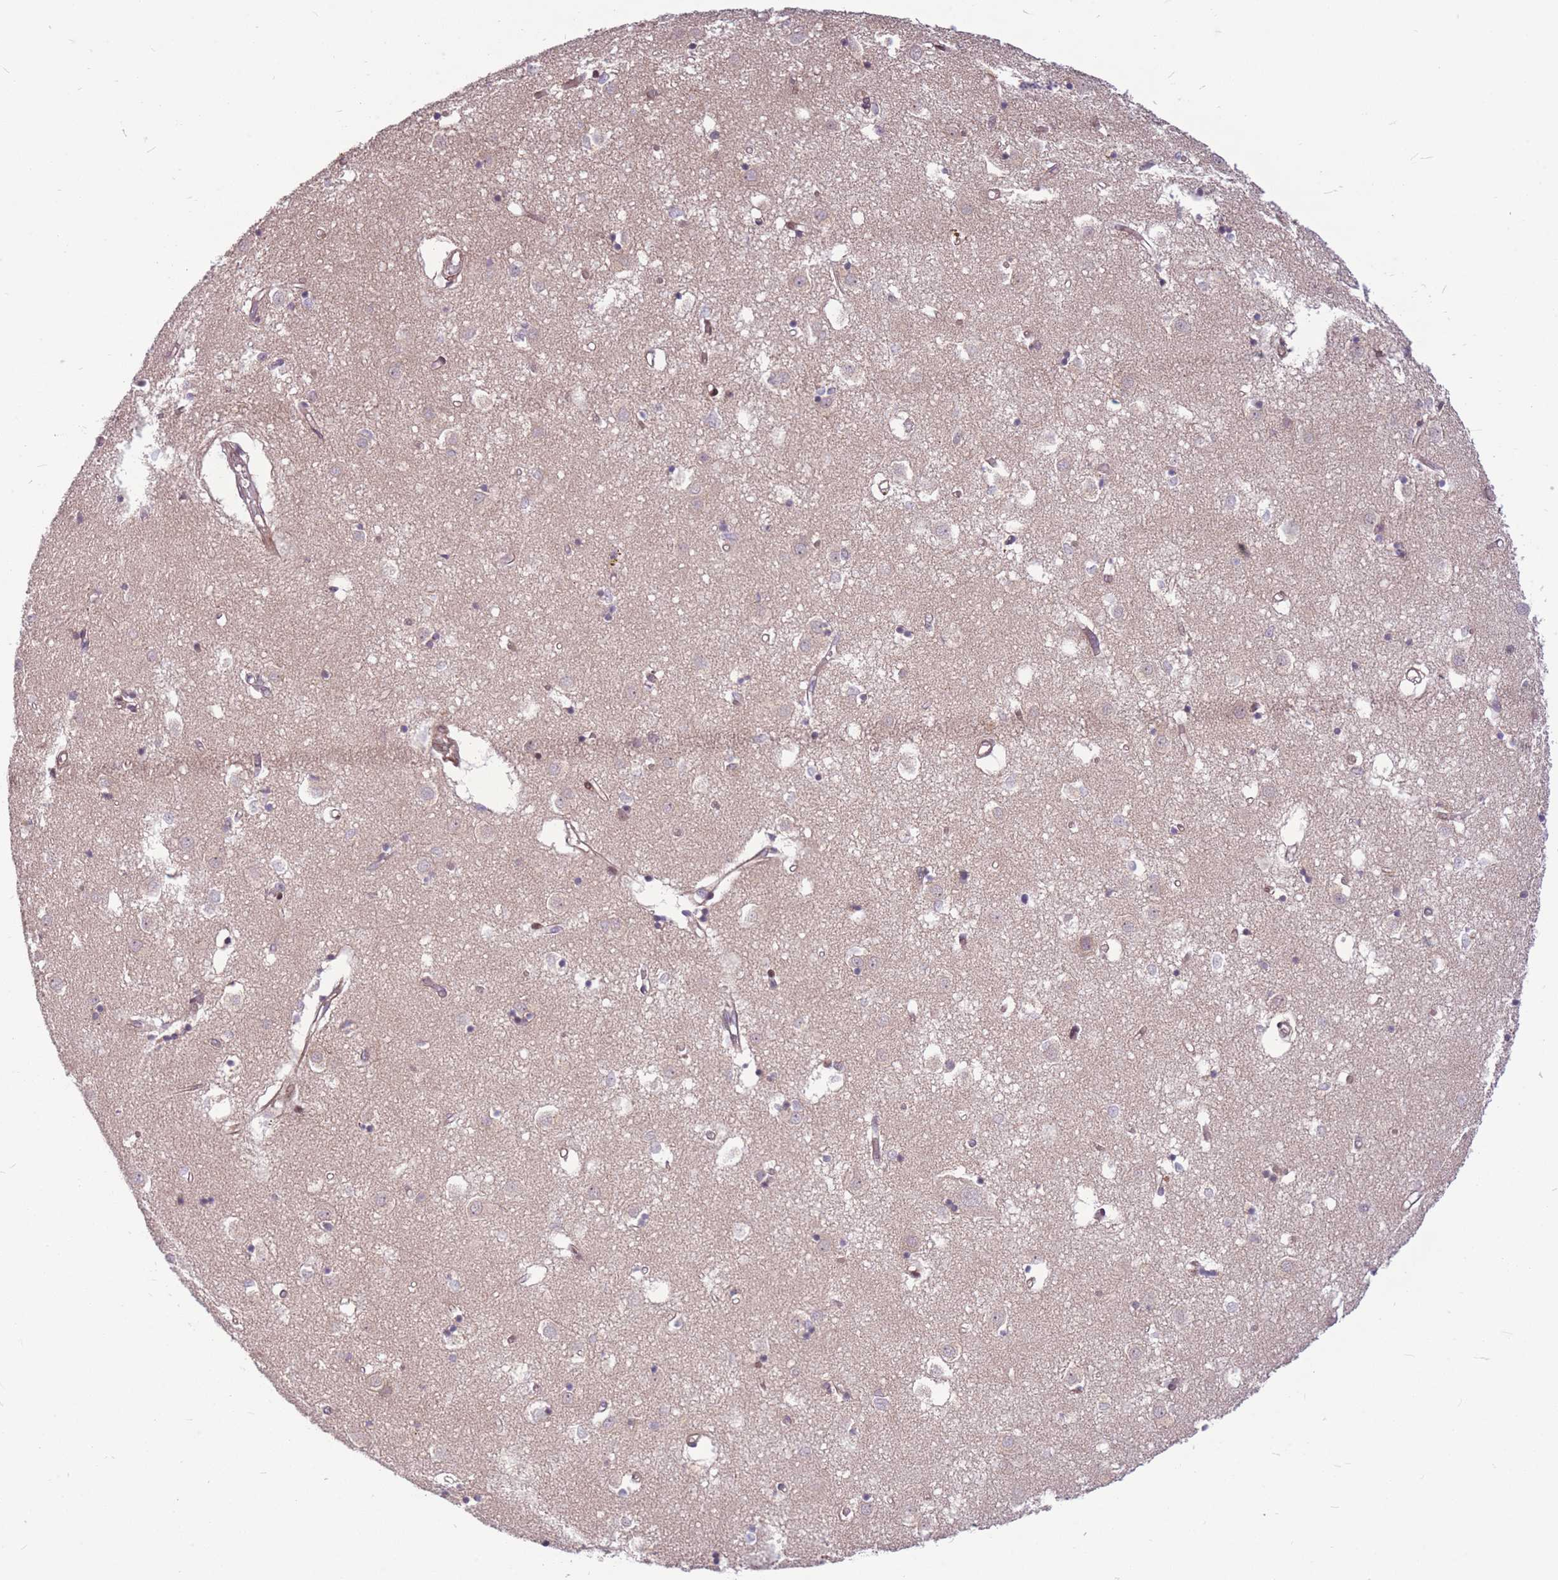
{"staining": {"intensity": "weak", "quantity": "<25%", "location": "nuclear"}, "tissue": "caudate", "cell_type": "Glial cells", "image_type": "normal", "snomed": [{"axis": "morphology", "description": "Normal tissue, NOS"}, {"axis": "topography", "description": "Lateral ventricle wall"}], "caption": "DAB immunohistochemical staining of normal human caudate exhibits no significant staining in glial cells.", "gene": "TCF20", "patient": {"sex": "male", "age": 70}}